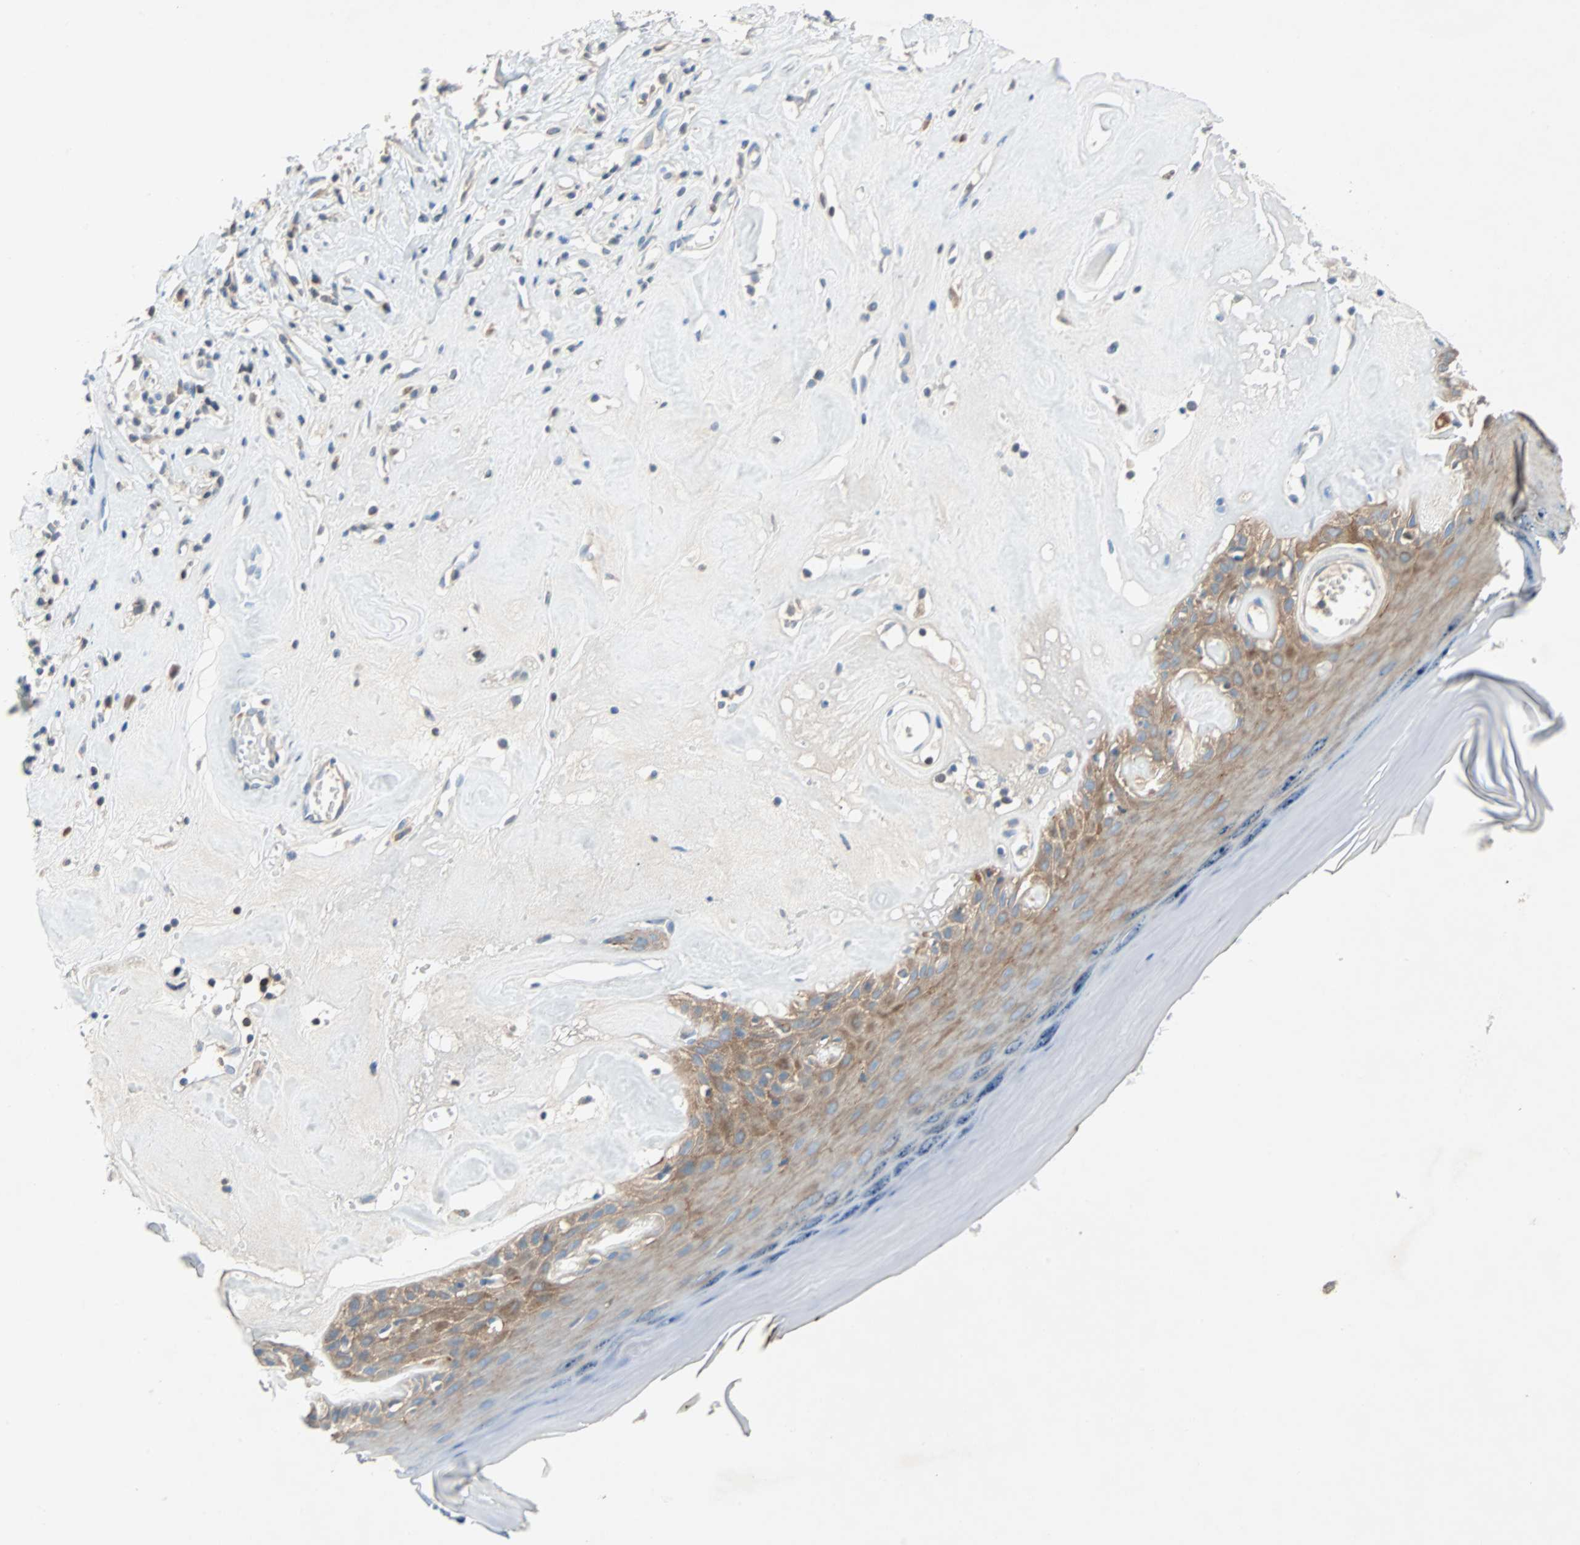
{"staining": {"intensity": "moderate", "quantity": ">75%", "location": "cytoplasmic/membranous"}, "tissue": "skin", "cell_type": "Epidermal cells", "image_type": "normal", "snomed": [{"axis": "morphology", "description": "Normal tissue, NOS"}, {"axis": "morphology", "description": "Inflammation, NOS"}, {"axis": "topography", "description": "Vulva"}], "caption": "Protein staining exhibits moderate cytoplasmic/membranous staining in approximately >75% of epidermal cells in normal skin.", "gene": "TNFRSF12A", "patient": {"sex": "female", "age": 84}}